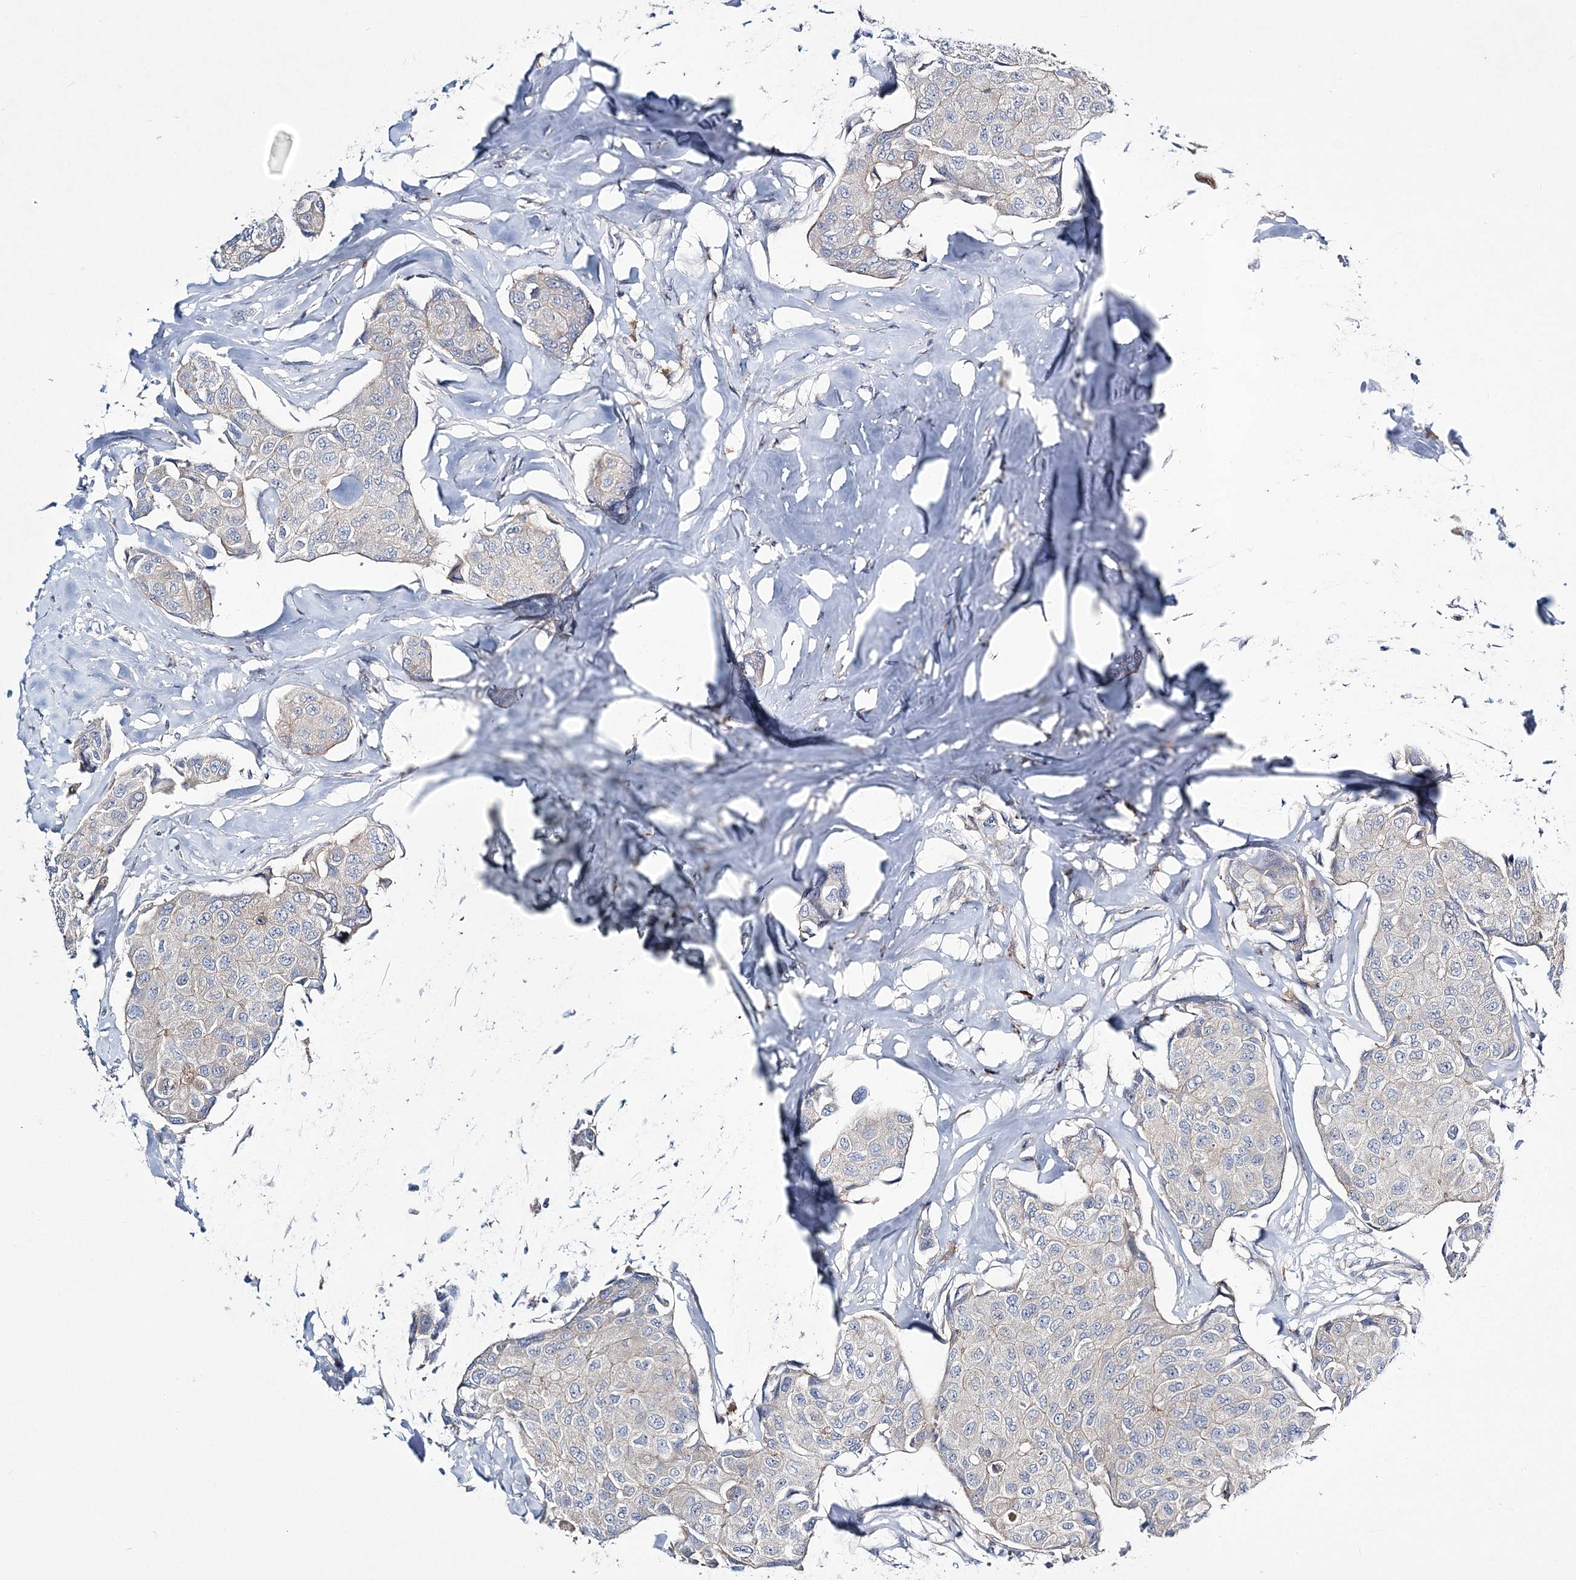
{"staining": {"intensity": "negative", "quantity": "none", "location": "none"}, "tissue": "breast cancer", "cell_type": "Tumor cells", "image_type": "cancer", "snomed": [{"axis": "morphology", "description": "Duct carcinoma"}, {"axis": "topography", "description": "Breast"}], "caption": "There is no significant positivity in tumor cells of breast cancer (intraductal carcinoma).", "gene": "ATP11B", "patient": {"sex": "female", "age": 80}}